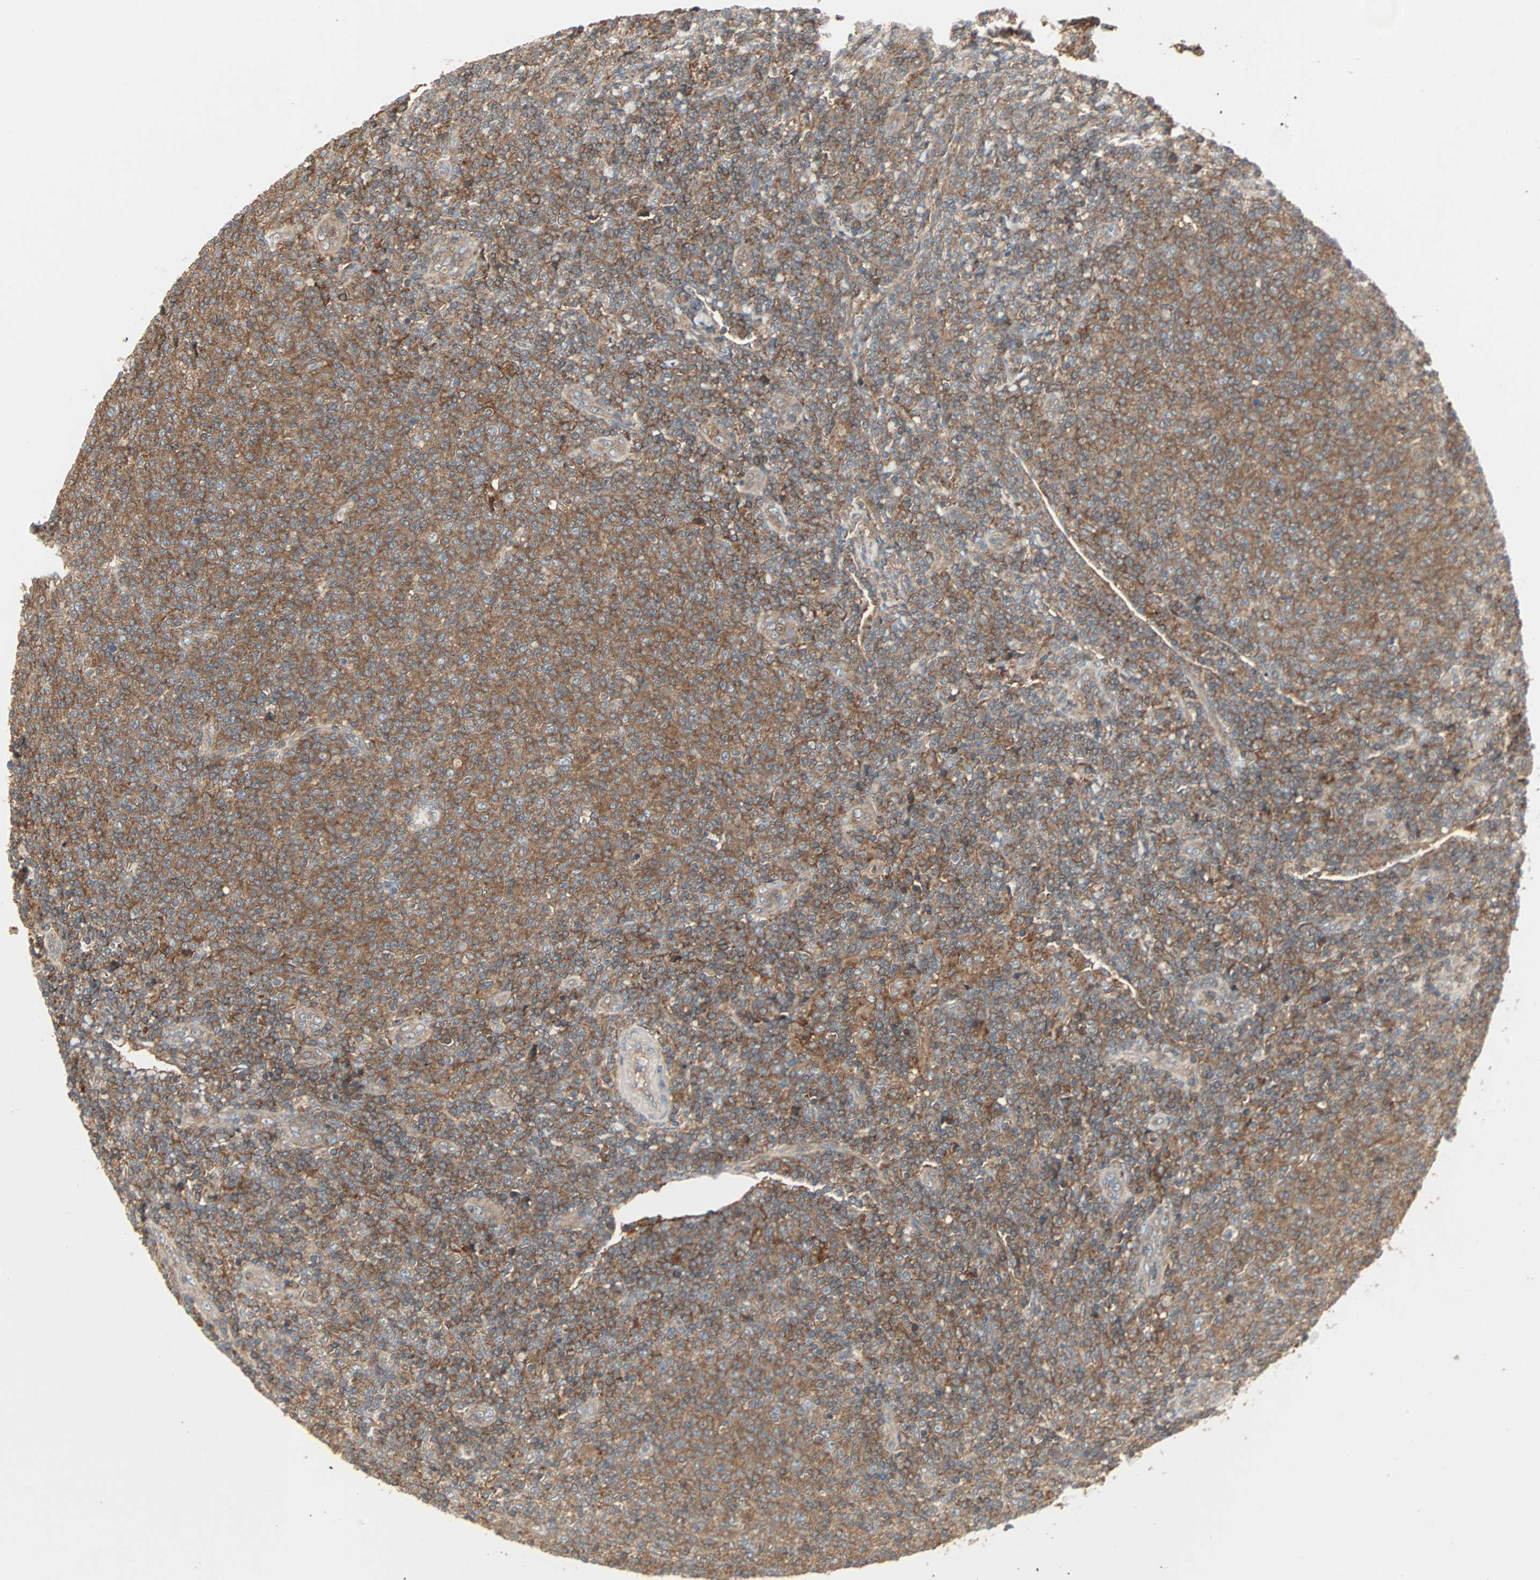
{"staining": {"intensity": "strong", "quantity": ">75%", "location": "cytoplasmic/membranous"}, "tissue": "lymphoma", "cell_type": "Tumor cells", "image_type": "cancer", "snomed": [{"axis": "morphology", "description": "Malignant lymphoma, non-Hodgkin's type, Low grade"}, {"axis": "topography", "description": "Lymph node"}], "caption": "Immunohistochemical staining of low-grade malignant lymphoma, non-Hodgkin's type demonstrates high levels of strong cytoplasmic/membranous protein positivity in approximately >75% of tumor cells.", "gene": "GNAI2", "patient": {"sex": "male", "age": 66}}